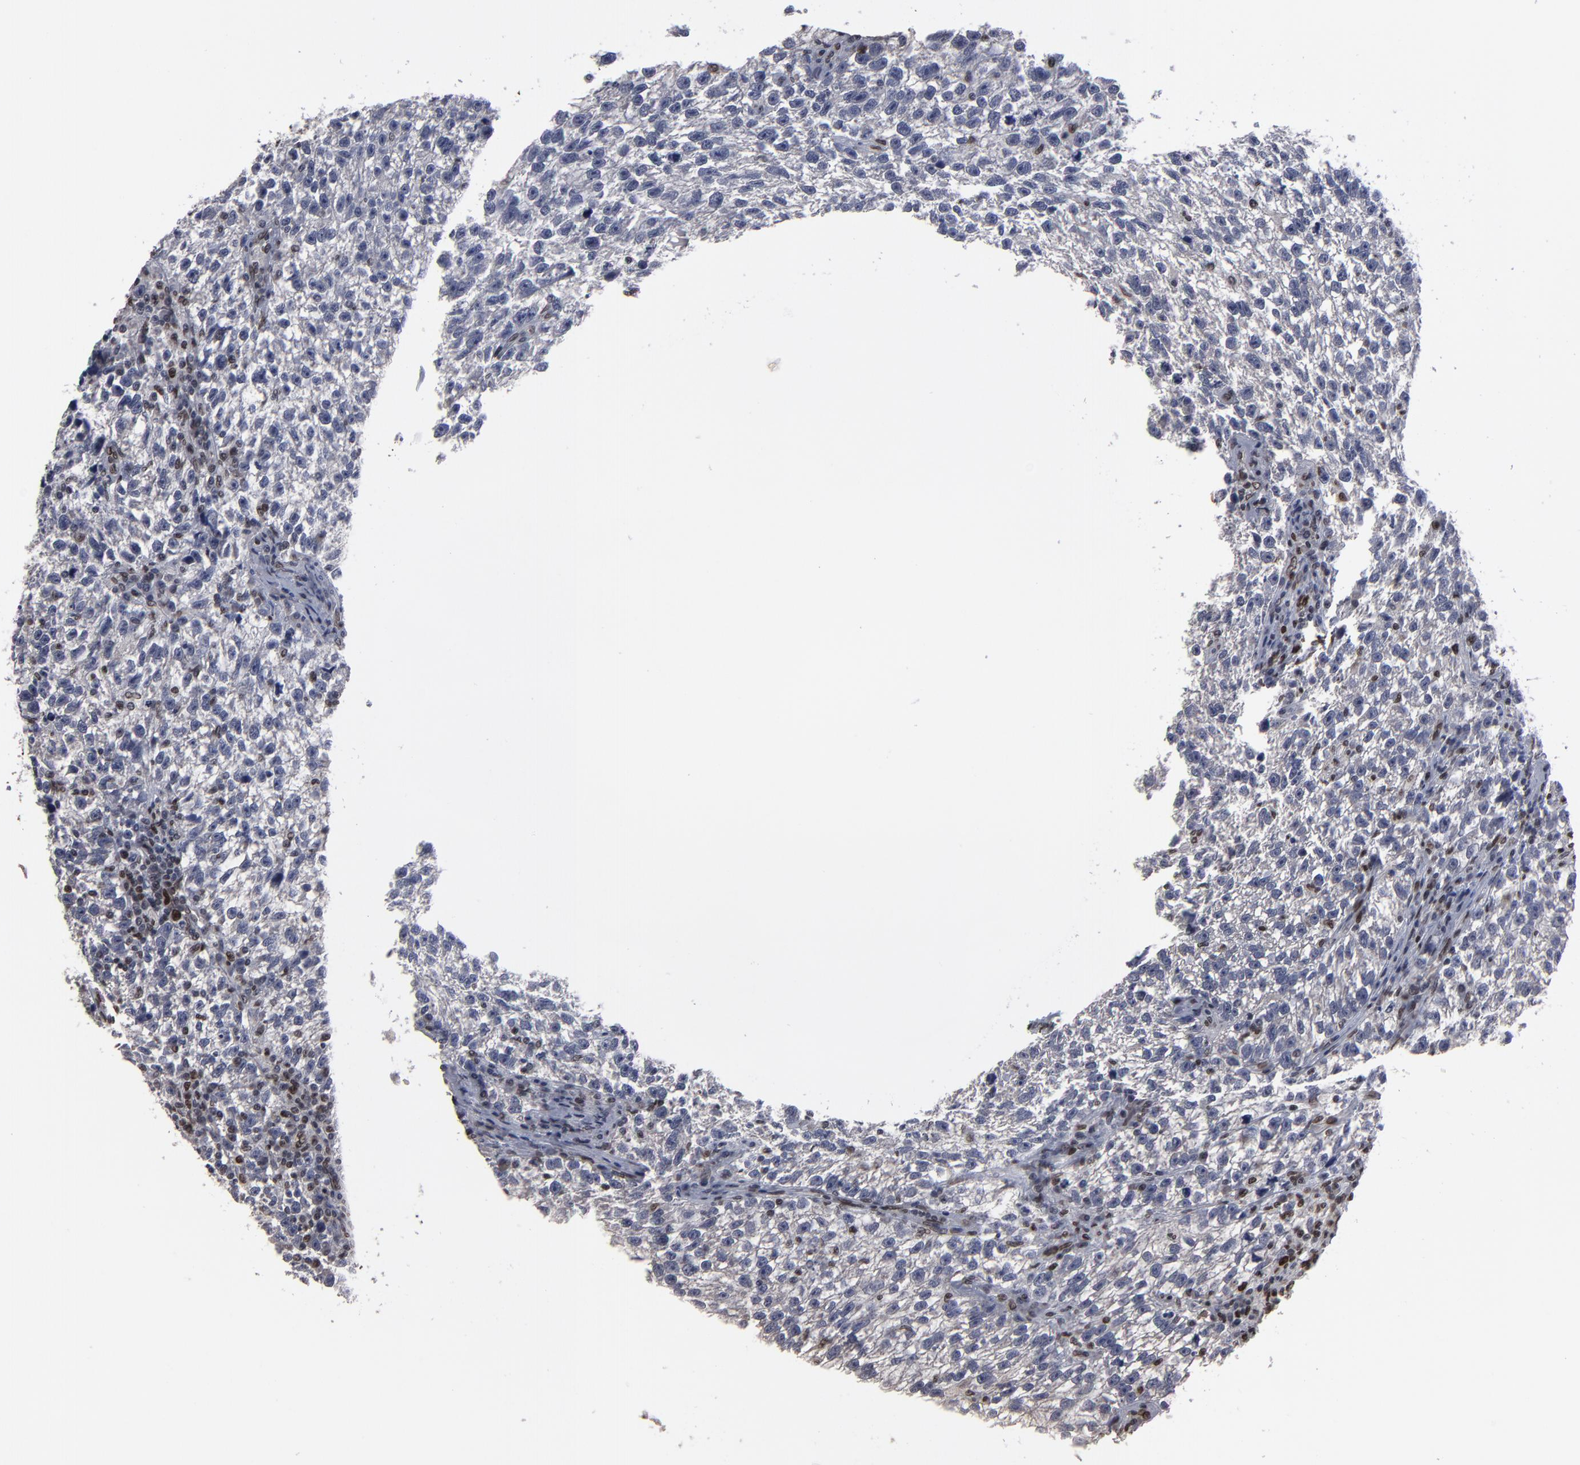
{"staining": {"intensity": "moderate", "quantity": "<25%", "location": "nuclear"}, "tissue": "testis cancer", "cell_type": "Tumor cells", "image_type": "cancer", "snomed": [{"axis": "morphology", "description": "Seminoma, NOS"}, {"axis": "topography", "description": "Testis"}], "caption": "A high-resolution photomicrograph shows immunohistochemistry (IHC) staining of testis cancer (seminoma), which displays moderate nuclear expression in approximately <25% of tumor cells. (DAB IHC, brown staining for protein, blue staining for nuclei).", "gene": "BAZ1A", "patient": {"sex": "male", "age": 38}}